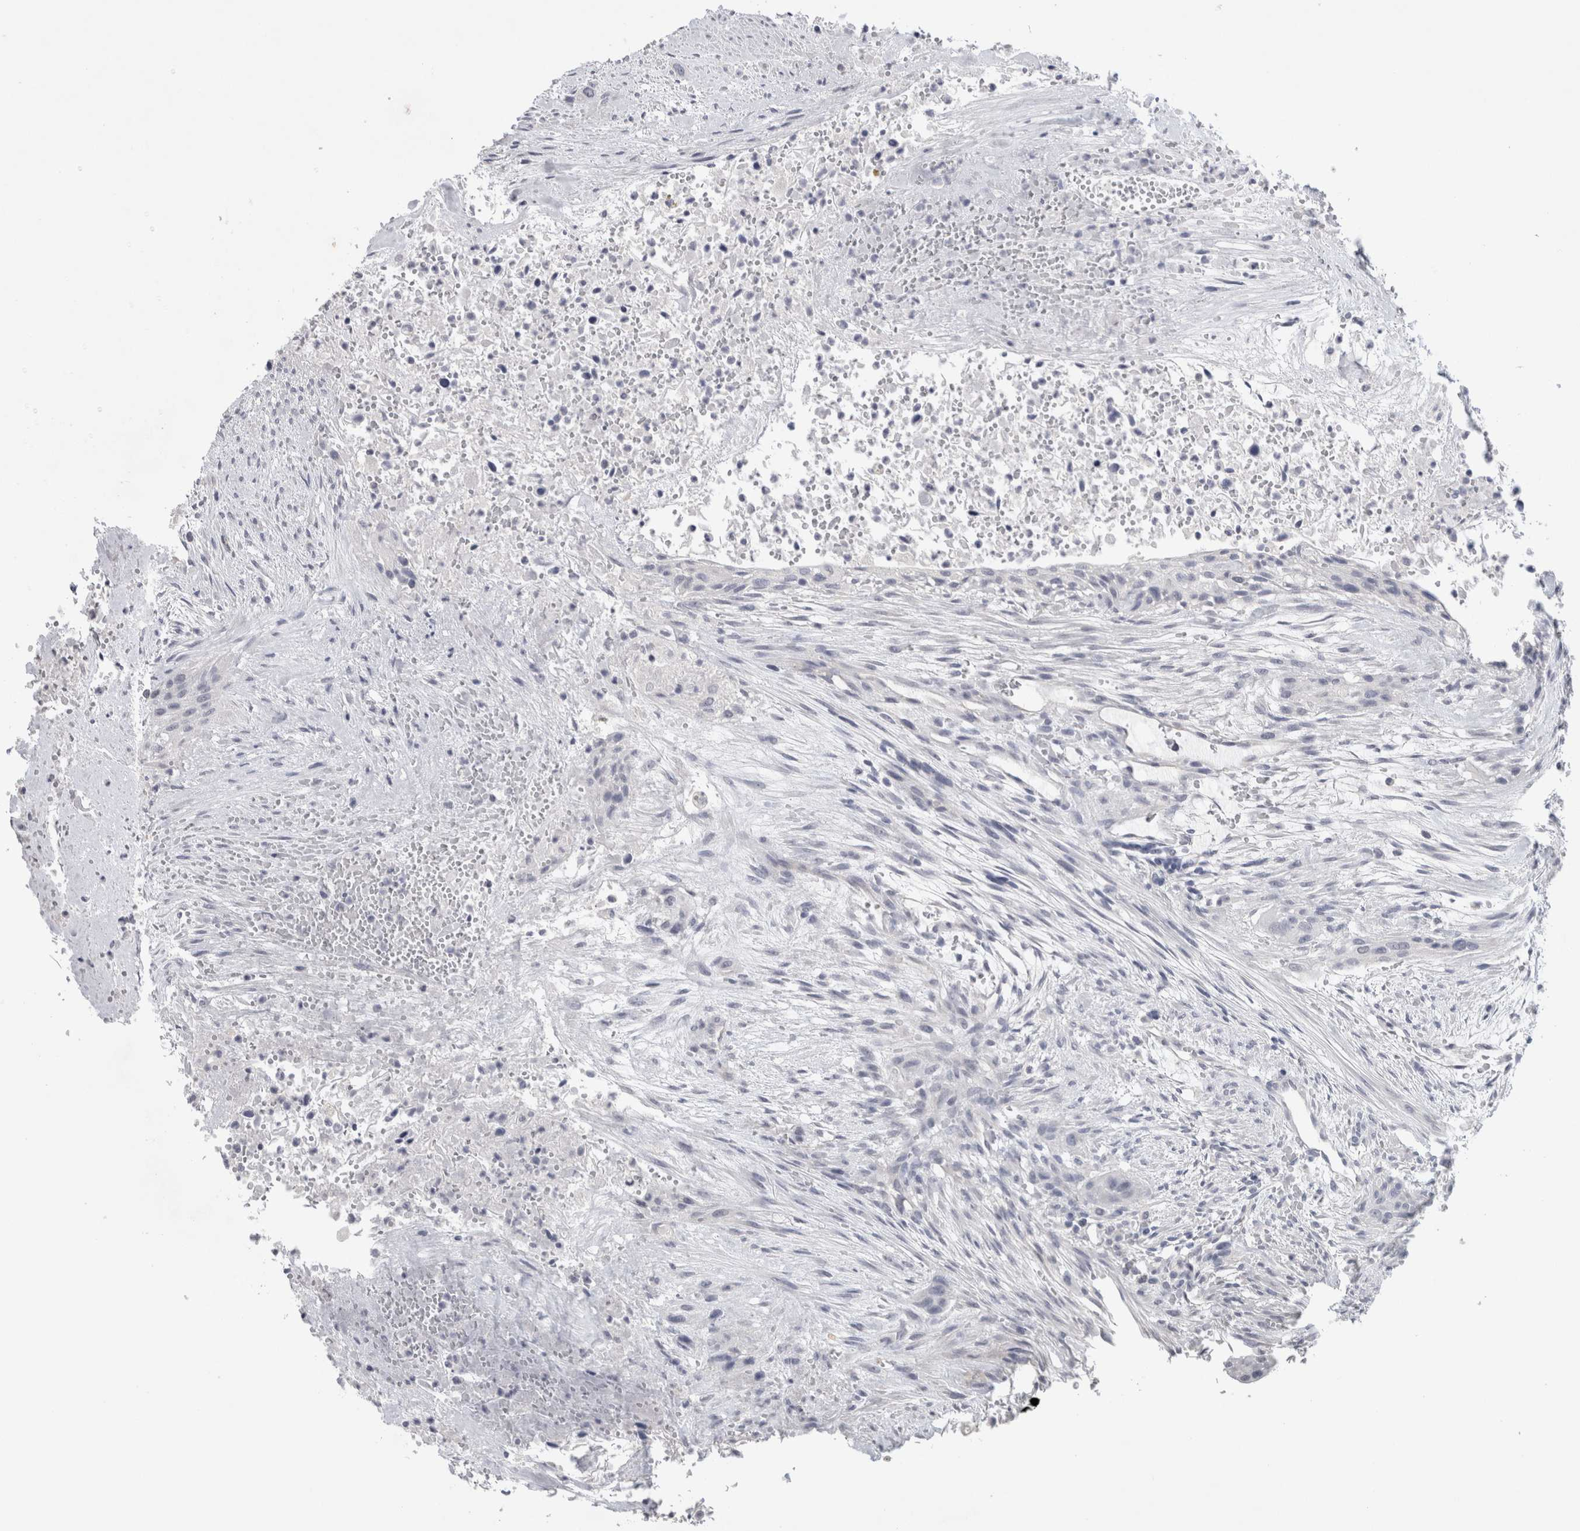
{"staining": {"intensity": "negative", "quantity": "none", "location": "none"}, "tissue": "urothelial cancer", "cell_type": "Tumor cells", "image_type": "cancer", "snomed": [{"axis": "morphology", "description": "Urothelial carcinoma, High grade"}, {"axis": "topography", "description": "Urinary bladder"}], "caption": "This is an immunohistochemistry (IHC) photomicrograph of human urothelial cancer. There is no expression in tumor cells.", "gene": "TONSL", "patient": {"sex": "male", "age": 35}}